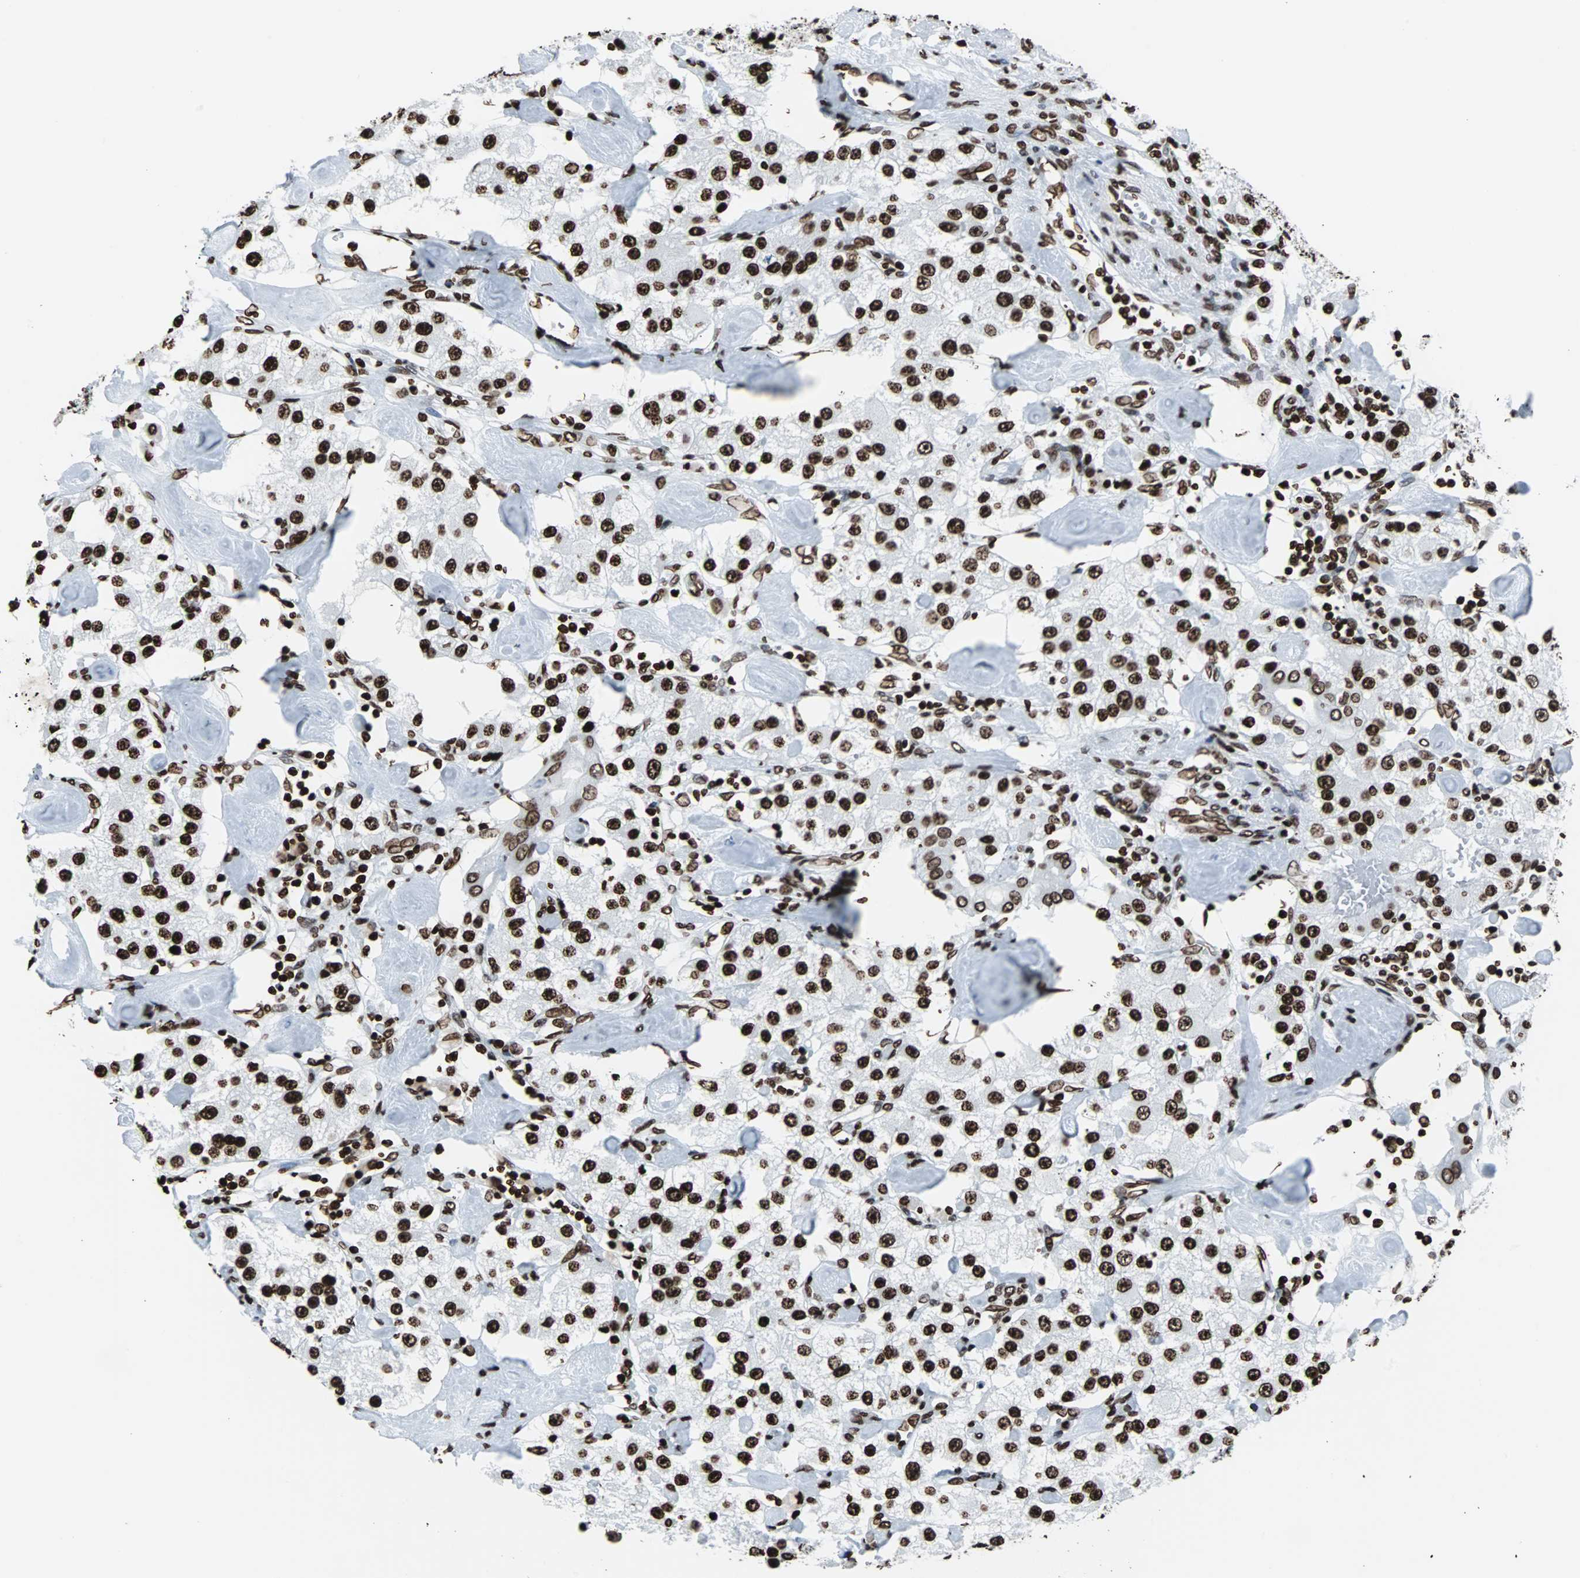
{"staining": {"intensity": "strong", "quantity": ">75%", "location": "nuclear"}, "tissue": "carcinoid", "cell_type": "Tumor cells", "image_type": "cancer", "snomed": [{"axis": "morphology", "description": "Carcinoid, malignant, NOS"}, {"axis": "topography", "description": "Pancreas"}], "caption": "A photomicrograph of carcinoid (malignant) stained for a protein shows strong nuclear brown staining in tumor cells.", "gene": "H2BC18", "patient": {"sex": "male", "age": 41}}